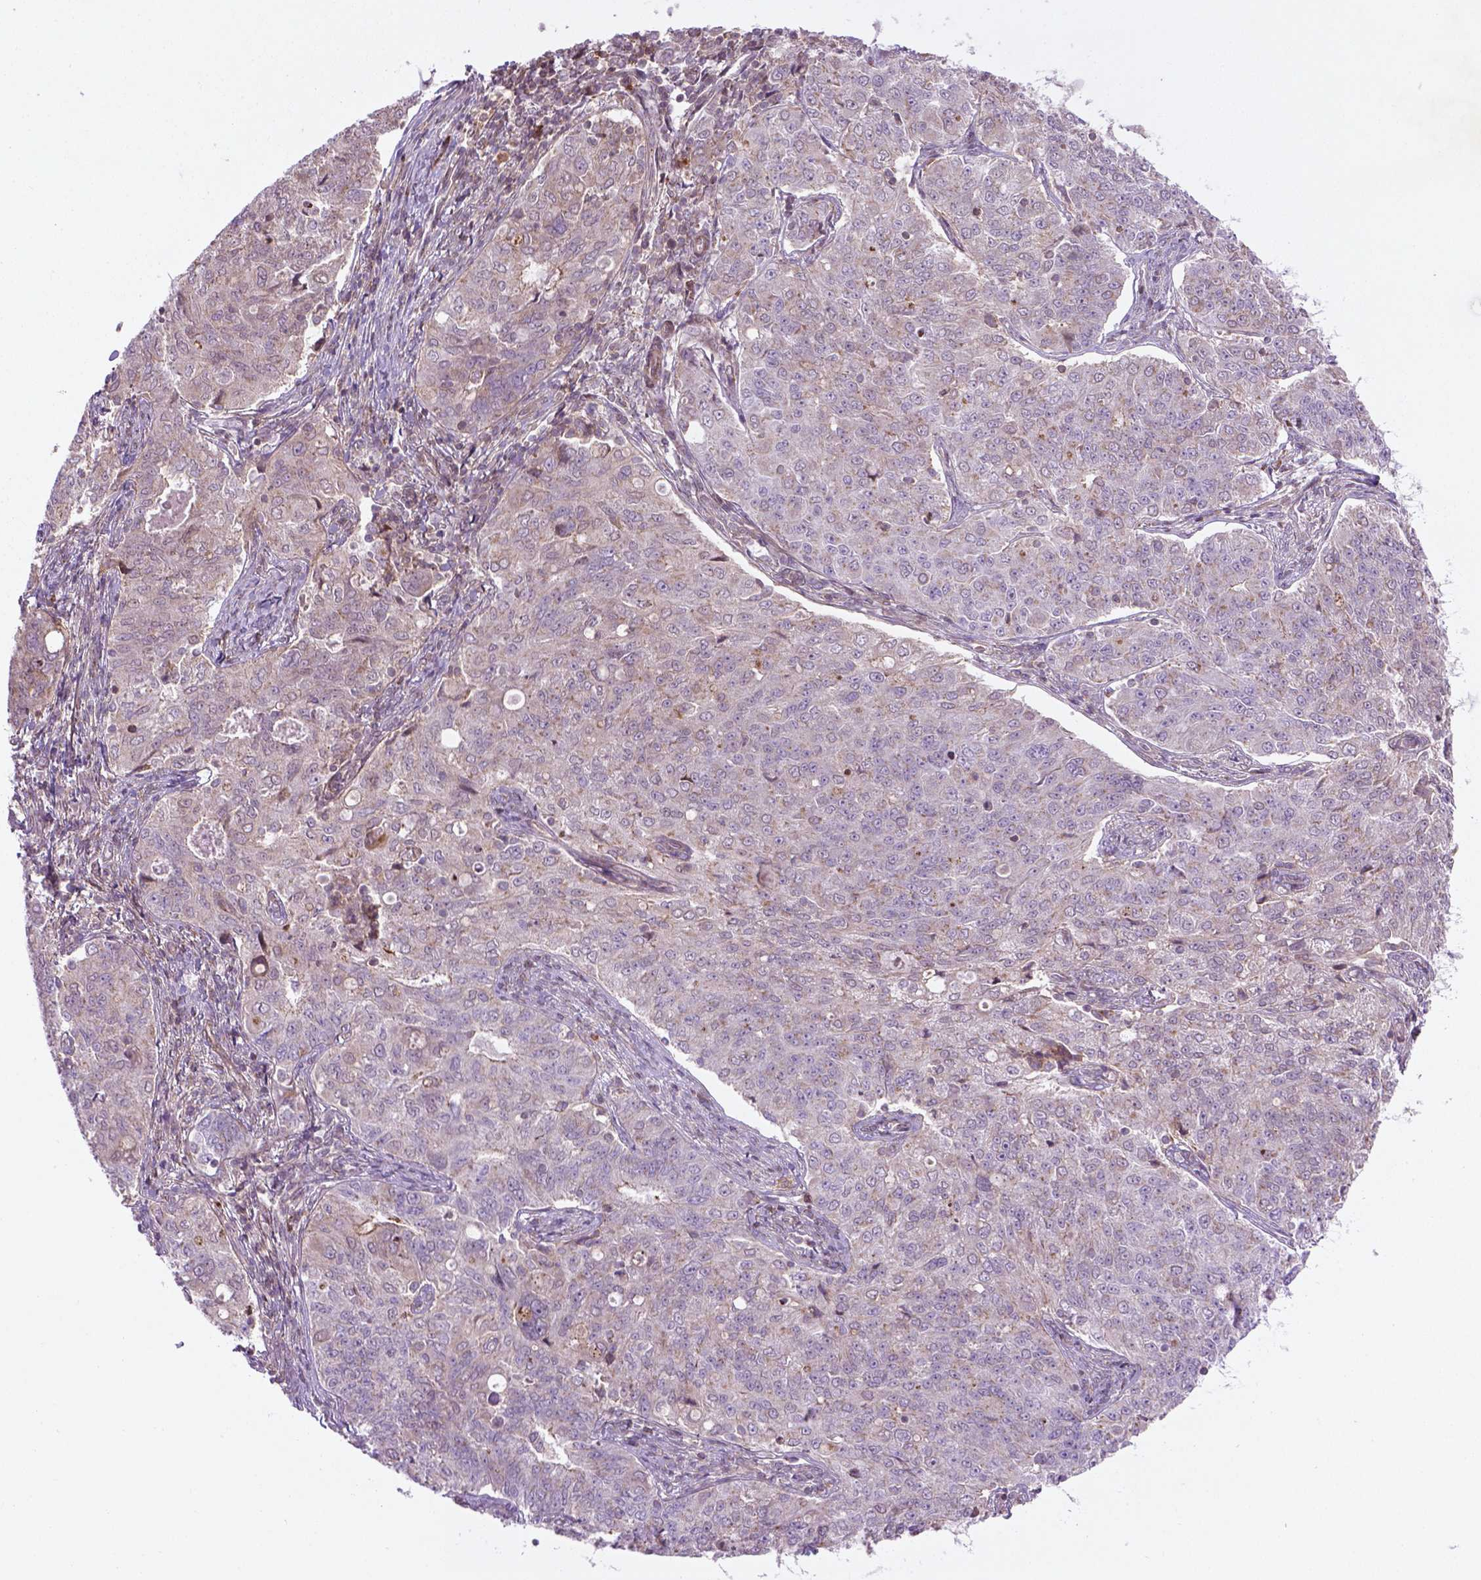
{"staining": {"intensity": "negative", "quantity": "none", "location": "none"}, "tissue": "endometrial cancer", "cell_type": "Tumor cells", "image_type": "cancer", "snomed": [{"axis": "morphology", "description": "Adenocarcinoma, NOS"}, {"axis": "topography", "description": "Endometrium"}], "caption": "Immunohistochemistry of human endometrial cancer (adenocarcinoma) shows no expression in tumor cells.", "gene": "TCHP", "patient": {"sex": "female", "age": 43}}